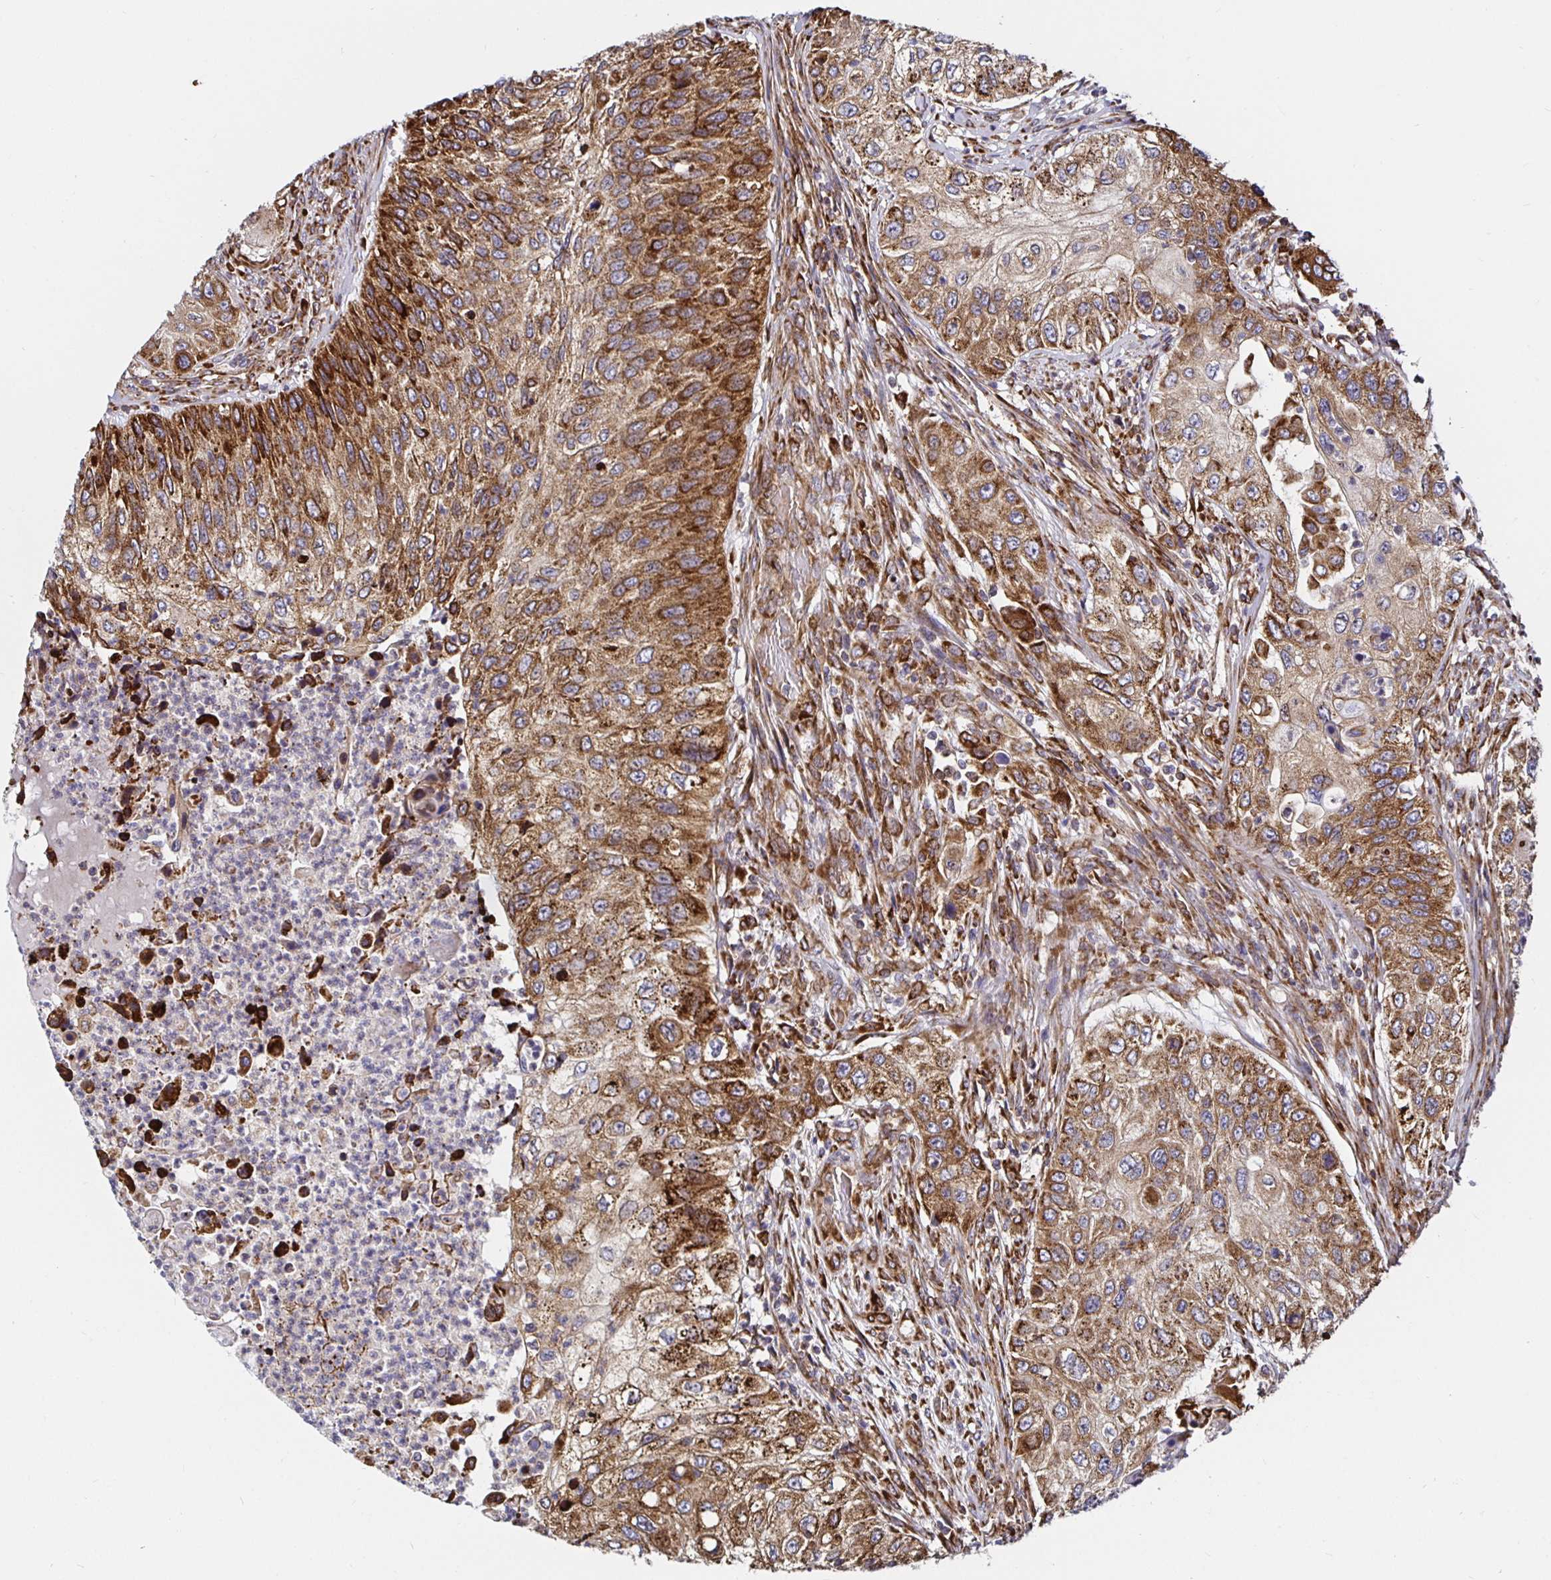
{"staining": {"intensity": "strong", "quantity": ">75%", "location": "cytoplasmic/membranous"}, "tissue": "urothelial cancer", "cell_type": "Tumor cells", "image_type": "cancer", "snomed": [{"axis": "morphology", "description": "Urothelial carcinoma, High grade"}, {"axis": "topography", "description": "Urinary bladder"}], "caption": "This photomicrograph reveals IHC staining of human urothelial carcinoma (high-grade), with high strong cytoplasmic/membranous staining in approximately >75% of tumor cells.", "gene": "SMYD3", "patient": {"sex": "female", "age": 60}}